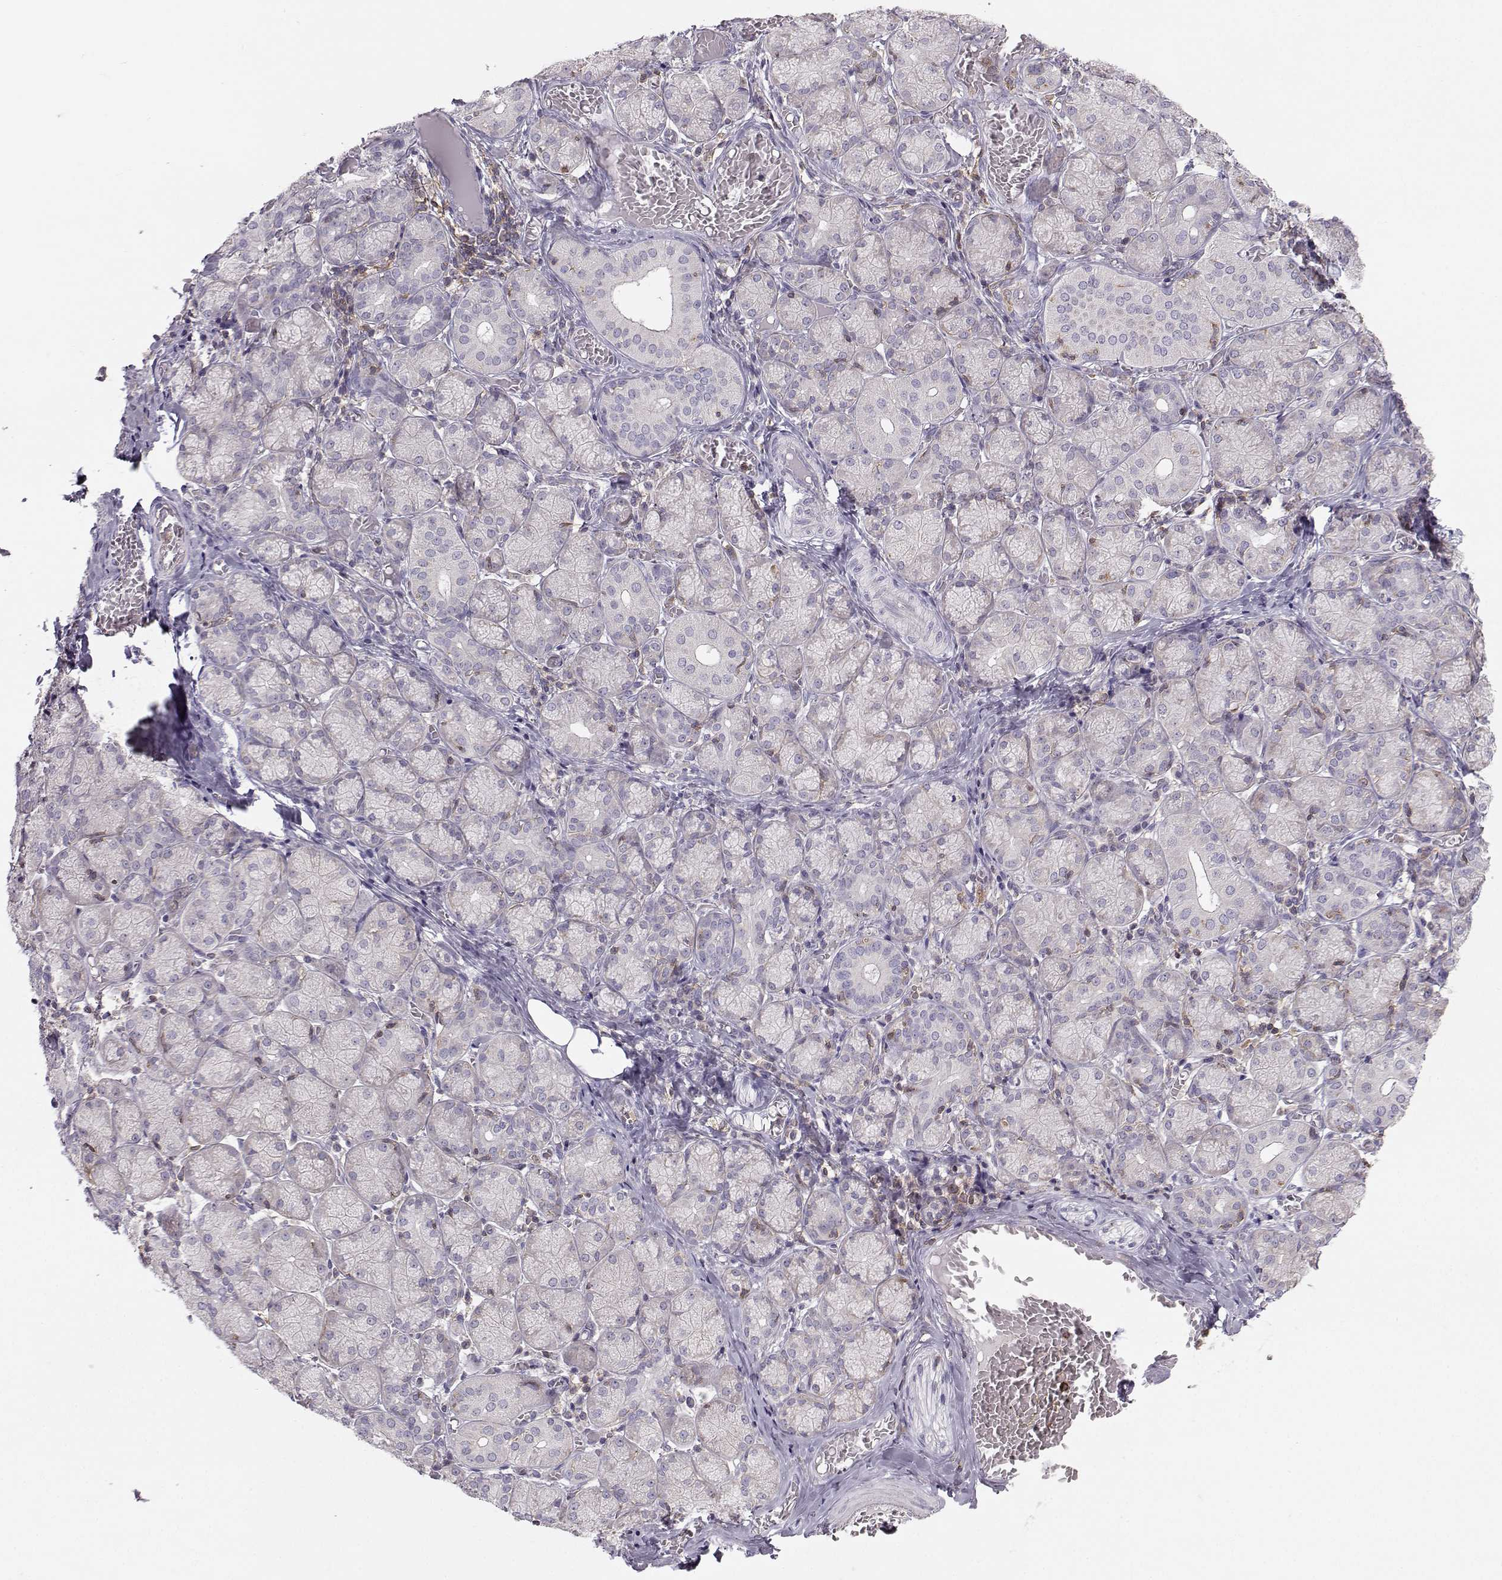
{"staining": {"intensity": "weak", "quantity": "<25%", "location": "cytoplasmic/membranous"}, "tissue": "salivary gland", "cell_type": "Glandular cells", "image_type": "normal", "snomed": [{"axis": "morphology", "description": "Normal tissue, NOS"}, {"axis": "topography", "description": "Salivary gland"}, {"axis": "topography", "description": "Peripheral nerve tissue"}], "caption": "Unremarkable salivary gland was stained to show a protein in brown. There is no significant staining in glandular cells.", "gene": "ZBTB32", "patient": {"sex": "female", "age": 24}}